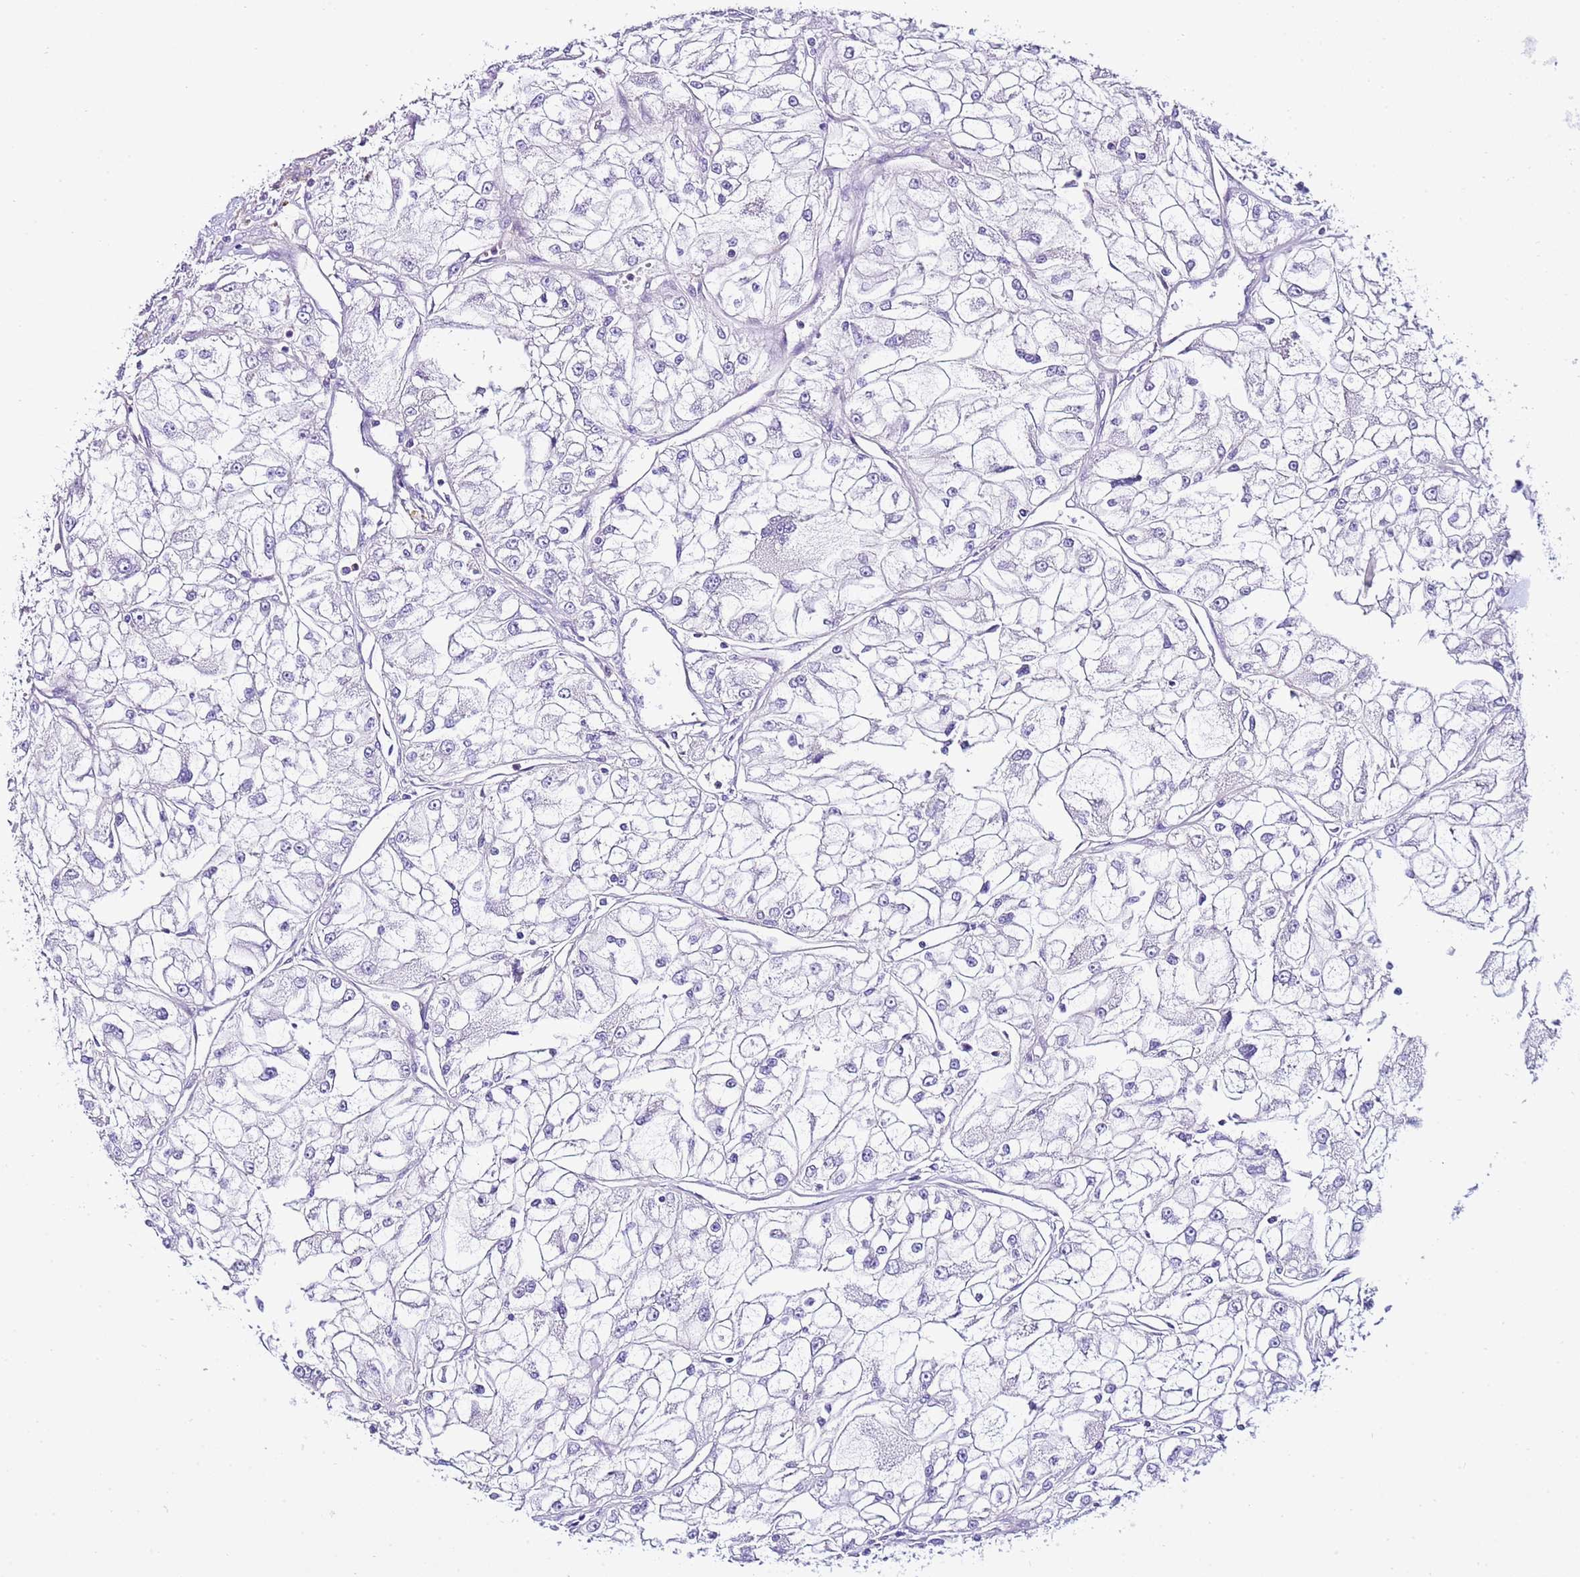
{"staining": {"intensity": "negative", "quantity": "none", "location": "none"}, "tissue": "renal cancer", "cell_type": "Tumor cells", "image_type": "cancer", "snomed": [{"axis": "morphology", "description": "Adenocarcinoma, NOS"}, {"axis": "topography", "description": "Kidney"}], "caption": "This photomicrograph is of renal cancer (adenocarcinoma) stained with IHC to label a protein in brown with the nuclei are counter-stained blue. There is no positivity in tumor cells.", "gene": "BHLHA15", "patient": {"sex": "female", "age": 72}}